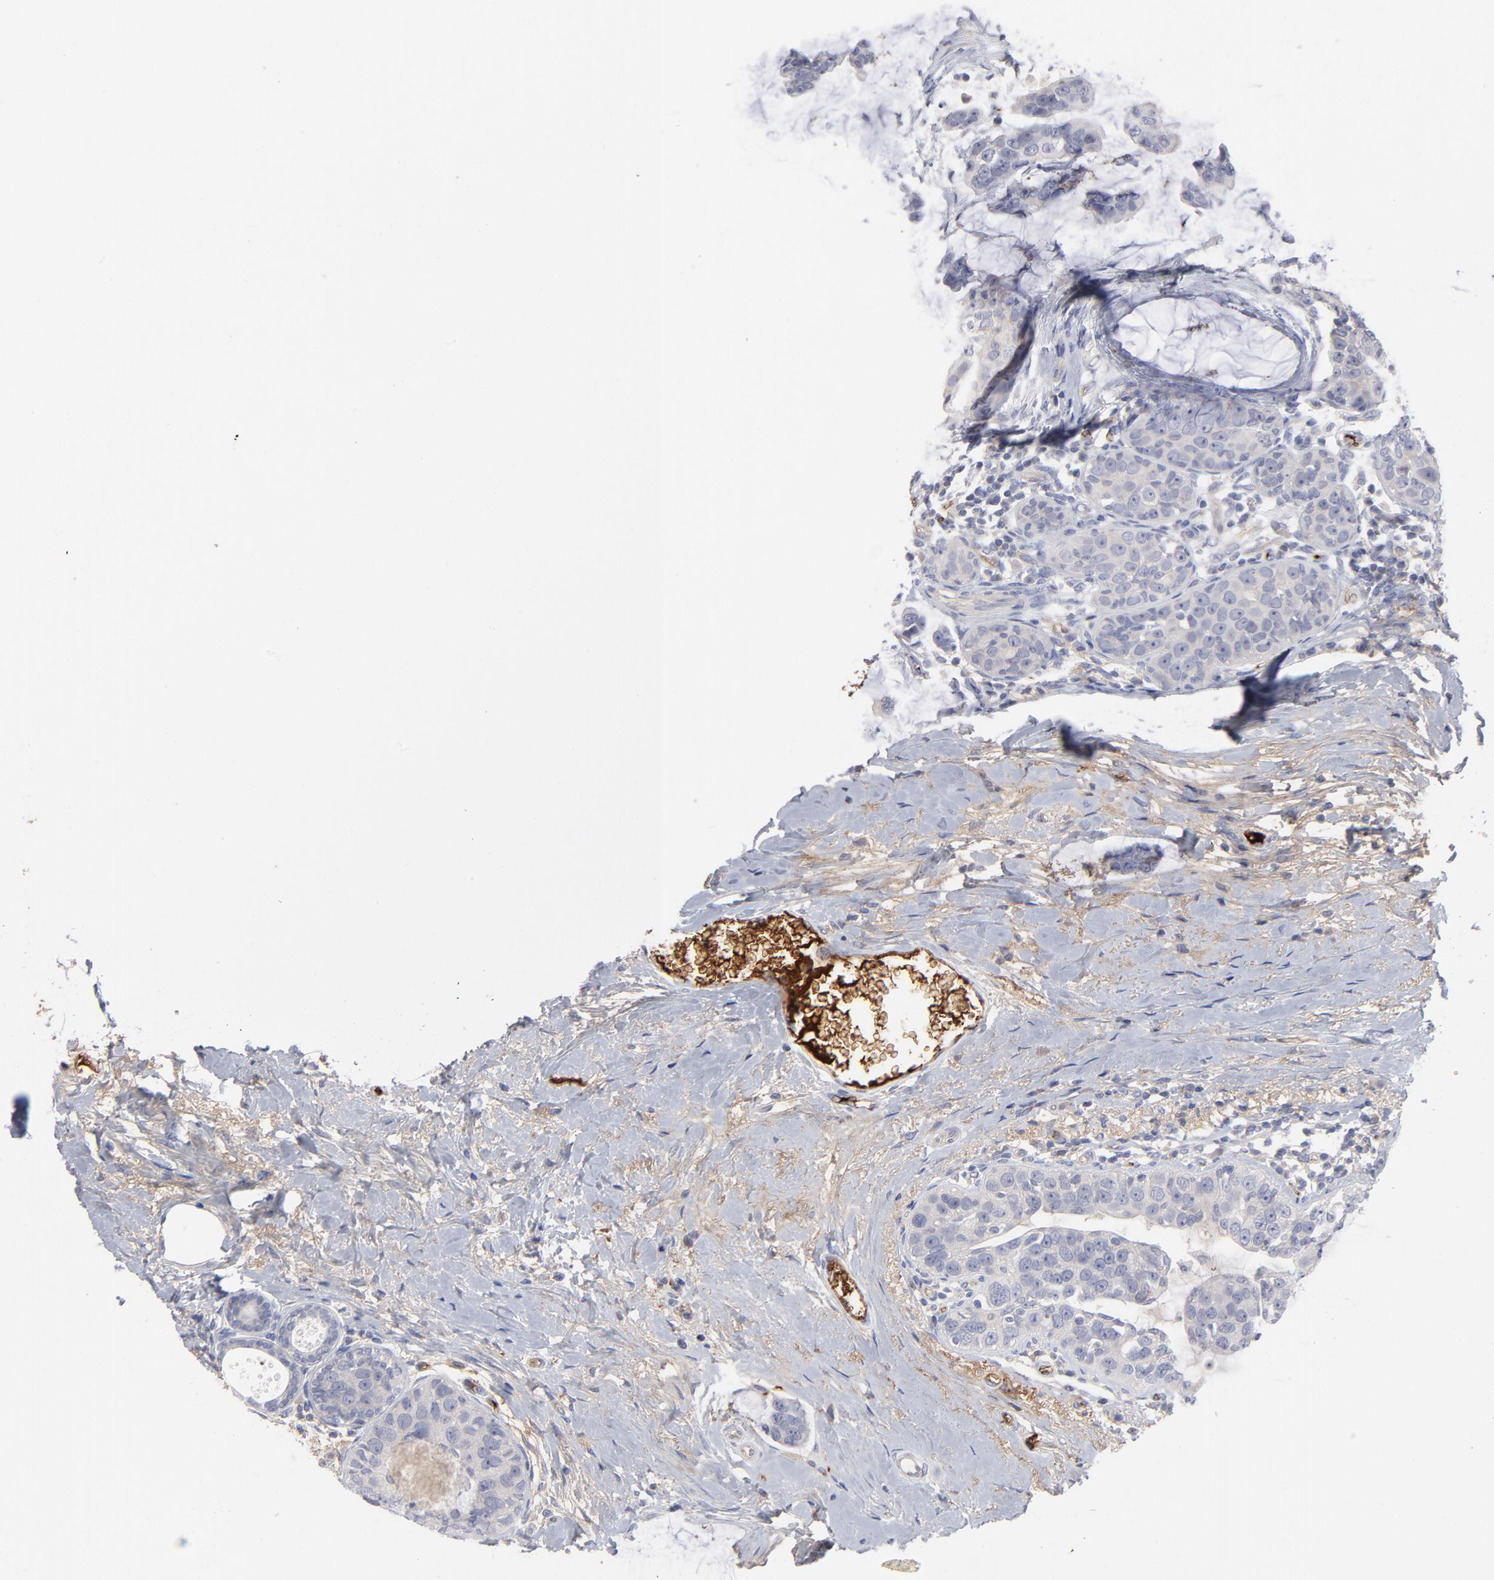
{"staining": {"intensity": "negative", "quantity": "none", "location": "none"}, "tissue": "breast cancer", "cell_type": "Tumor cells", "image_type": "cancer", "snomed": [{"axis": "morphology", "description": "Normal tissue, NOS"}, {"axis": "morphology", "description": "Duct carcinoma"}, {"axis": "topography", "description": "Breast"}], "caption": "Breast intraductal carcinoma stained for a protein using immunohistochemistry reveals no expression tumor cells.", "gene": "CCR3", "patient": {"sex": "female", "age": 50}}